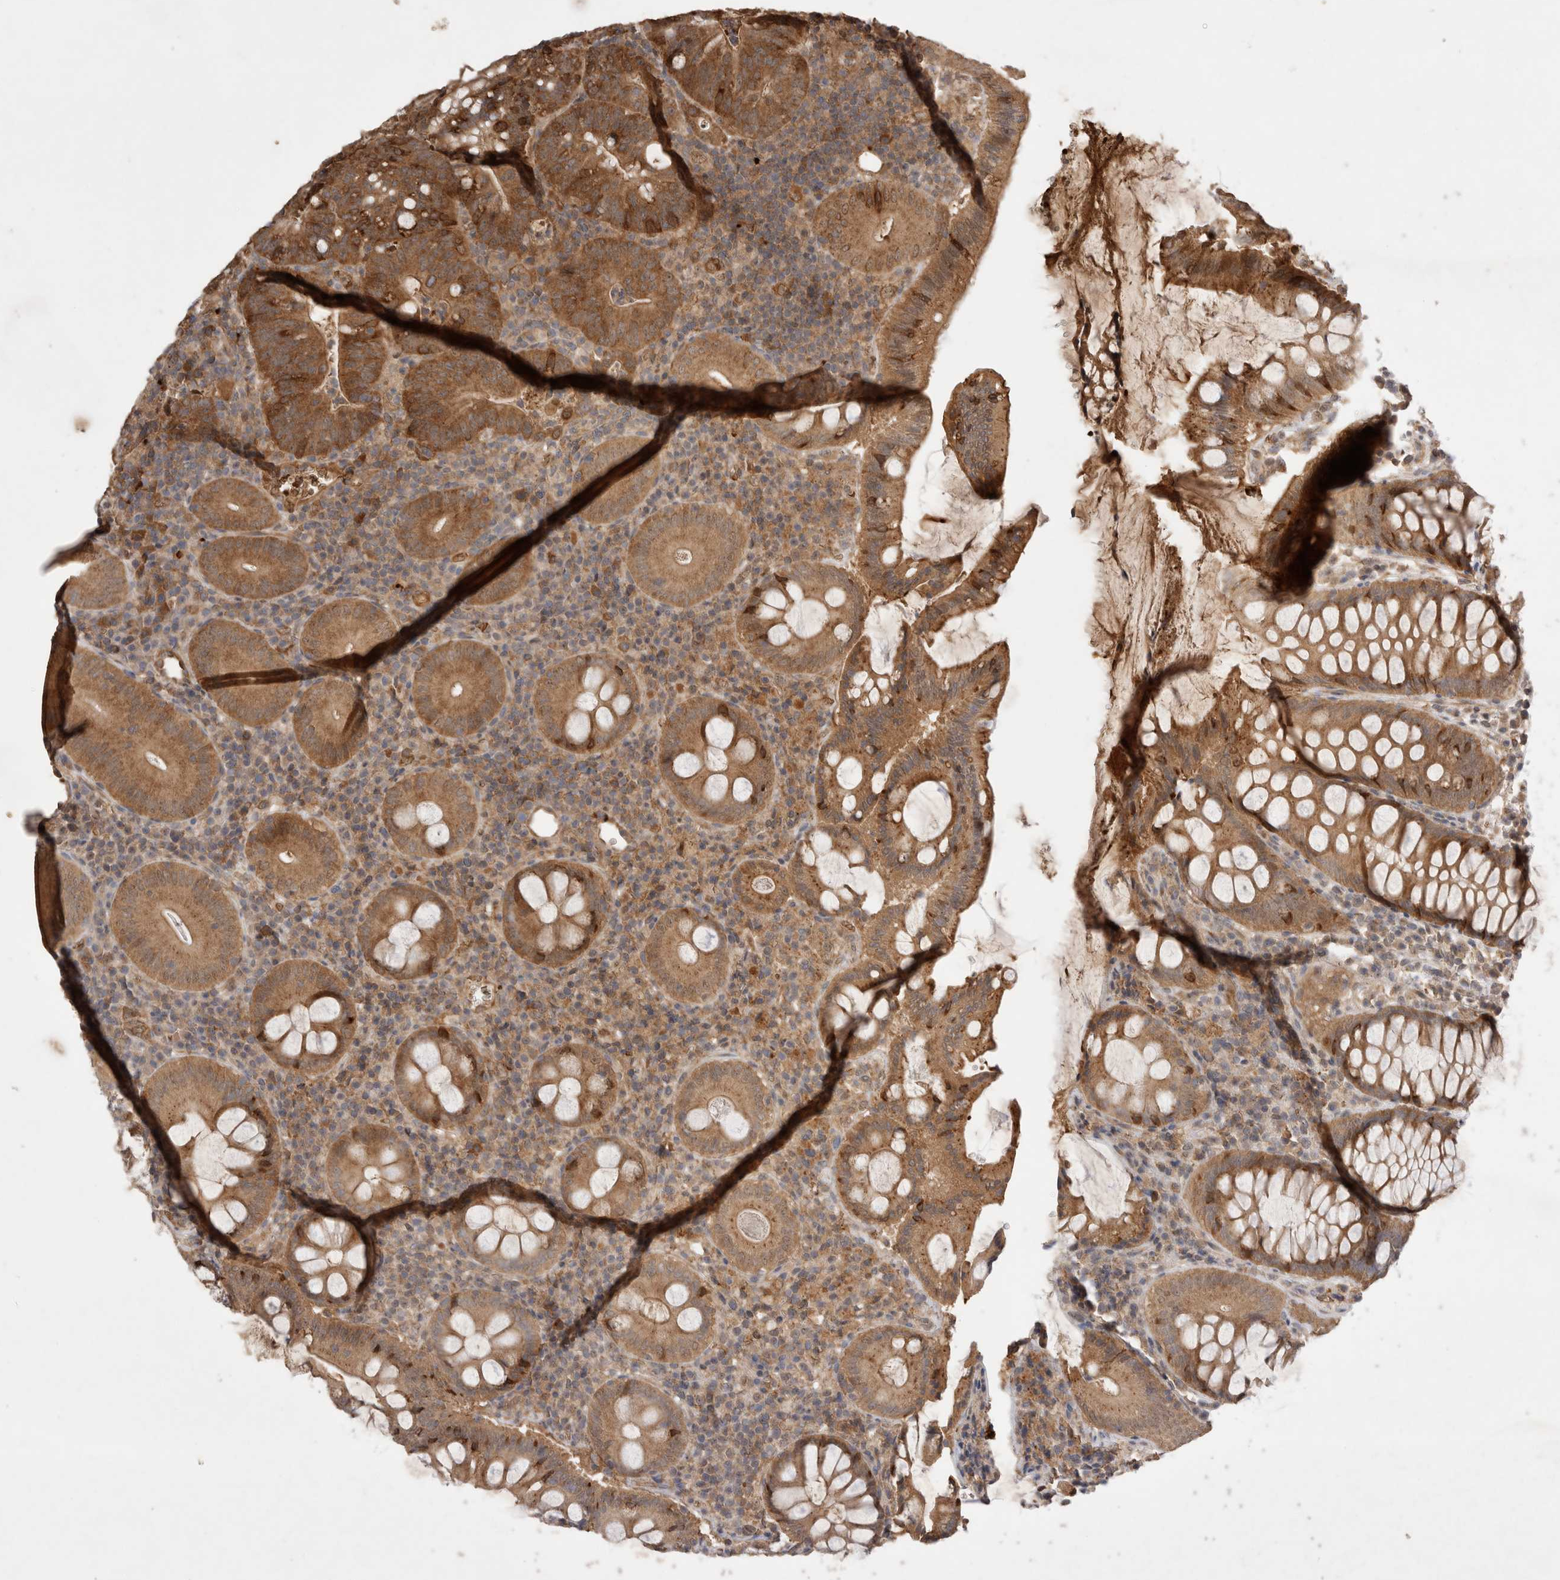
{"staining": {"intensity": "moderate", "quantity": ">75%", "location": "cytoplasmic/membranous"}, "tissue": "colorectal cancer", "cell_type": "Tumor cells", "image_type": "cancer", "snomed": [{"axis": "morphology", "description": "Adenocarcinoma, NOS"}, {"axis": "topography", "description": "Colon"}], "caption": "IHC histopathology image of neoplastic tissue: colorectal cancer stained using immunohistochemistry (IHC) shows medium levels of moderate protein expression localized specifically in the cytoplasmic/membranous of tumor cells, appearing as a cytoplasmic/membranous brown color.", "gene": "FAM221A", "patient": {"sex": "female", "age": 66}}